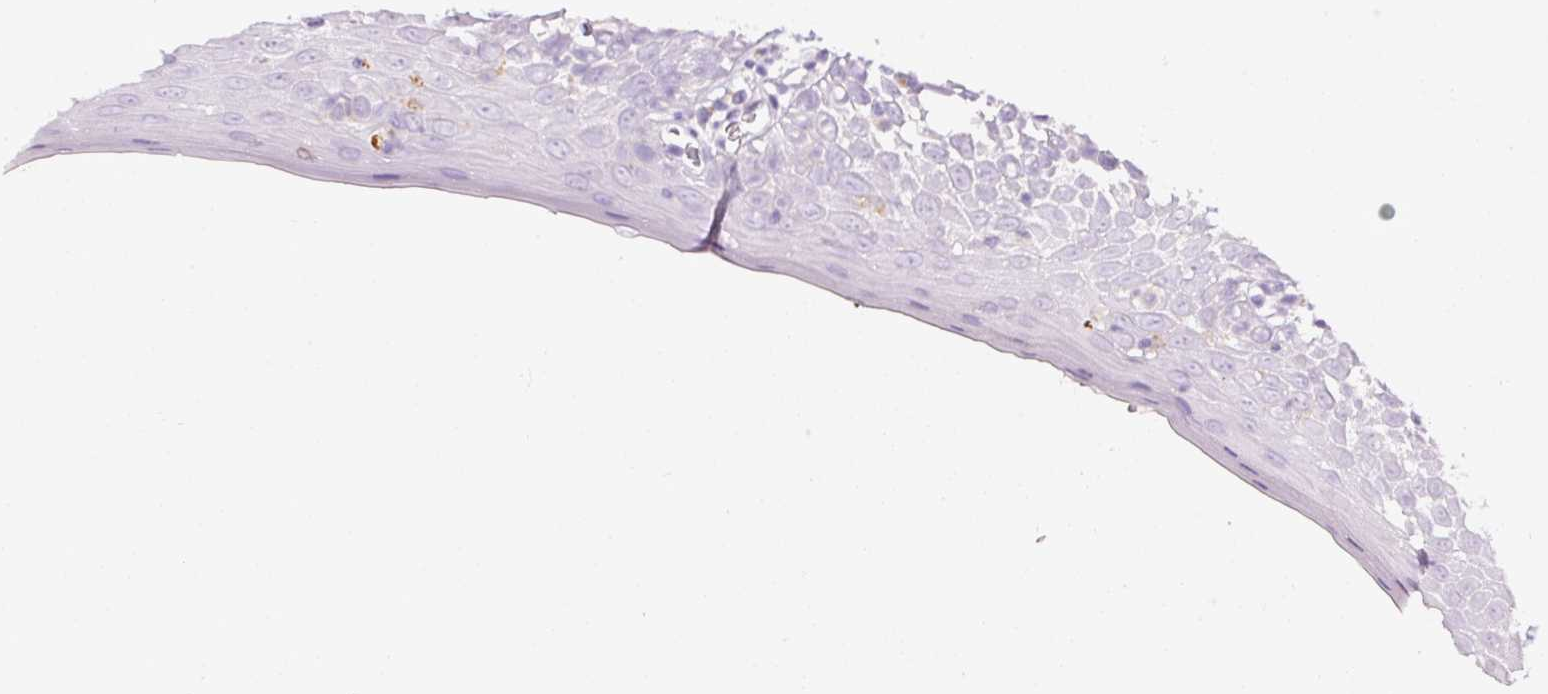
{"staining": {"intensity": "negative", "quantity": "none", "location": "none"}, "tissue": "oral mucosa", "cell_type": "Squamous epithelial cells", "image_type": "normal", "snomed": [{"axis": "morphology", "description": "Normal tissue, NOS"}, {"axis": "morphology", "description": "Squamous cell carcinoma, NOS"}, {"axis": "topography", "description": "Oral tissue"}, {"axis": "topography", "description": "Tounge, NOS"}, {"axis": "topography", "description": "Head-Neck"}], "caption": "Immunohistochemistry image of unremarkable oral mucosa: oral mucosa stained with DAB (3,3'-diaminobenzidine) demonstrates no significant protein staining in squamous epithelial cells.", "gene": "CYB561A3", "patient": {"sex": "male", "age": 76}}